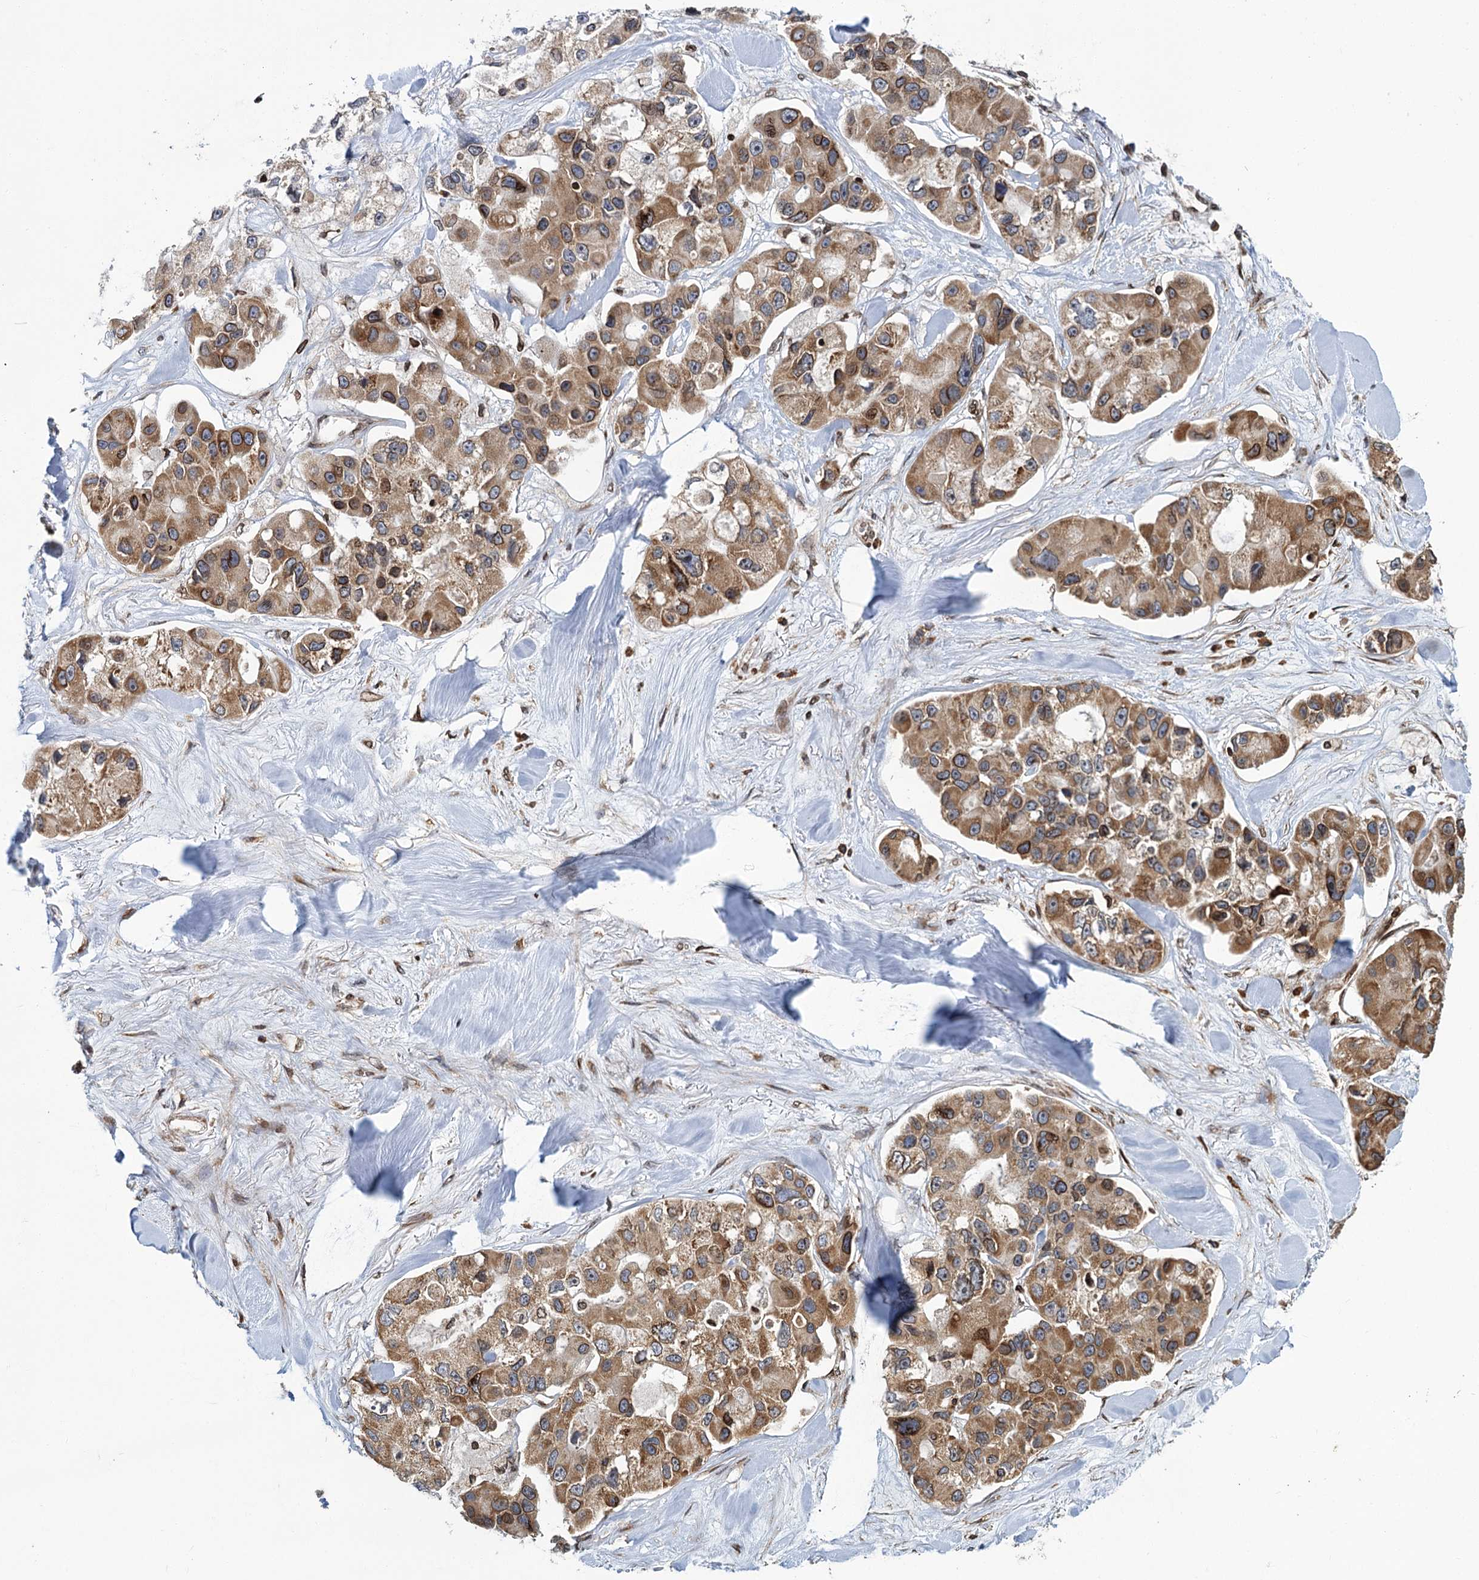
{"staining": {"intensity": "moderate", "quantity": ">75%", "location": "cytoplasmic/membranous,nuclear"}, "tissue": "lung cancer", "cell_type": "Tumor cells", "image_type": "cancer", "snomed": [{"axis": "morphology", "description": "Adenocarcinoma, NOS"}, {"axis": "topography", "description": "Lung"}], "caption": "This photomicrograph reveals immunohistochemistry staining of human lung adenocarcinoma, with medium moderate cytoplasmic/membranous and nuclear staining in approximately >75% of tumor cells.", "gene": "CFAP46", "patient": {"sex": "female", "age": 54}}